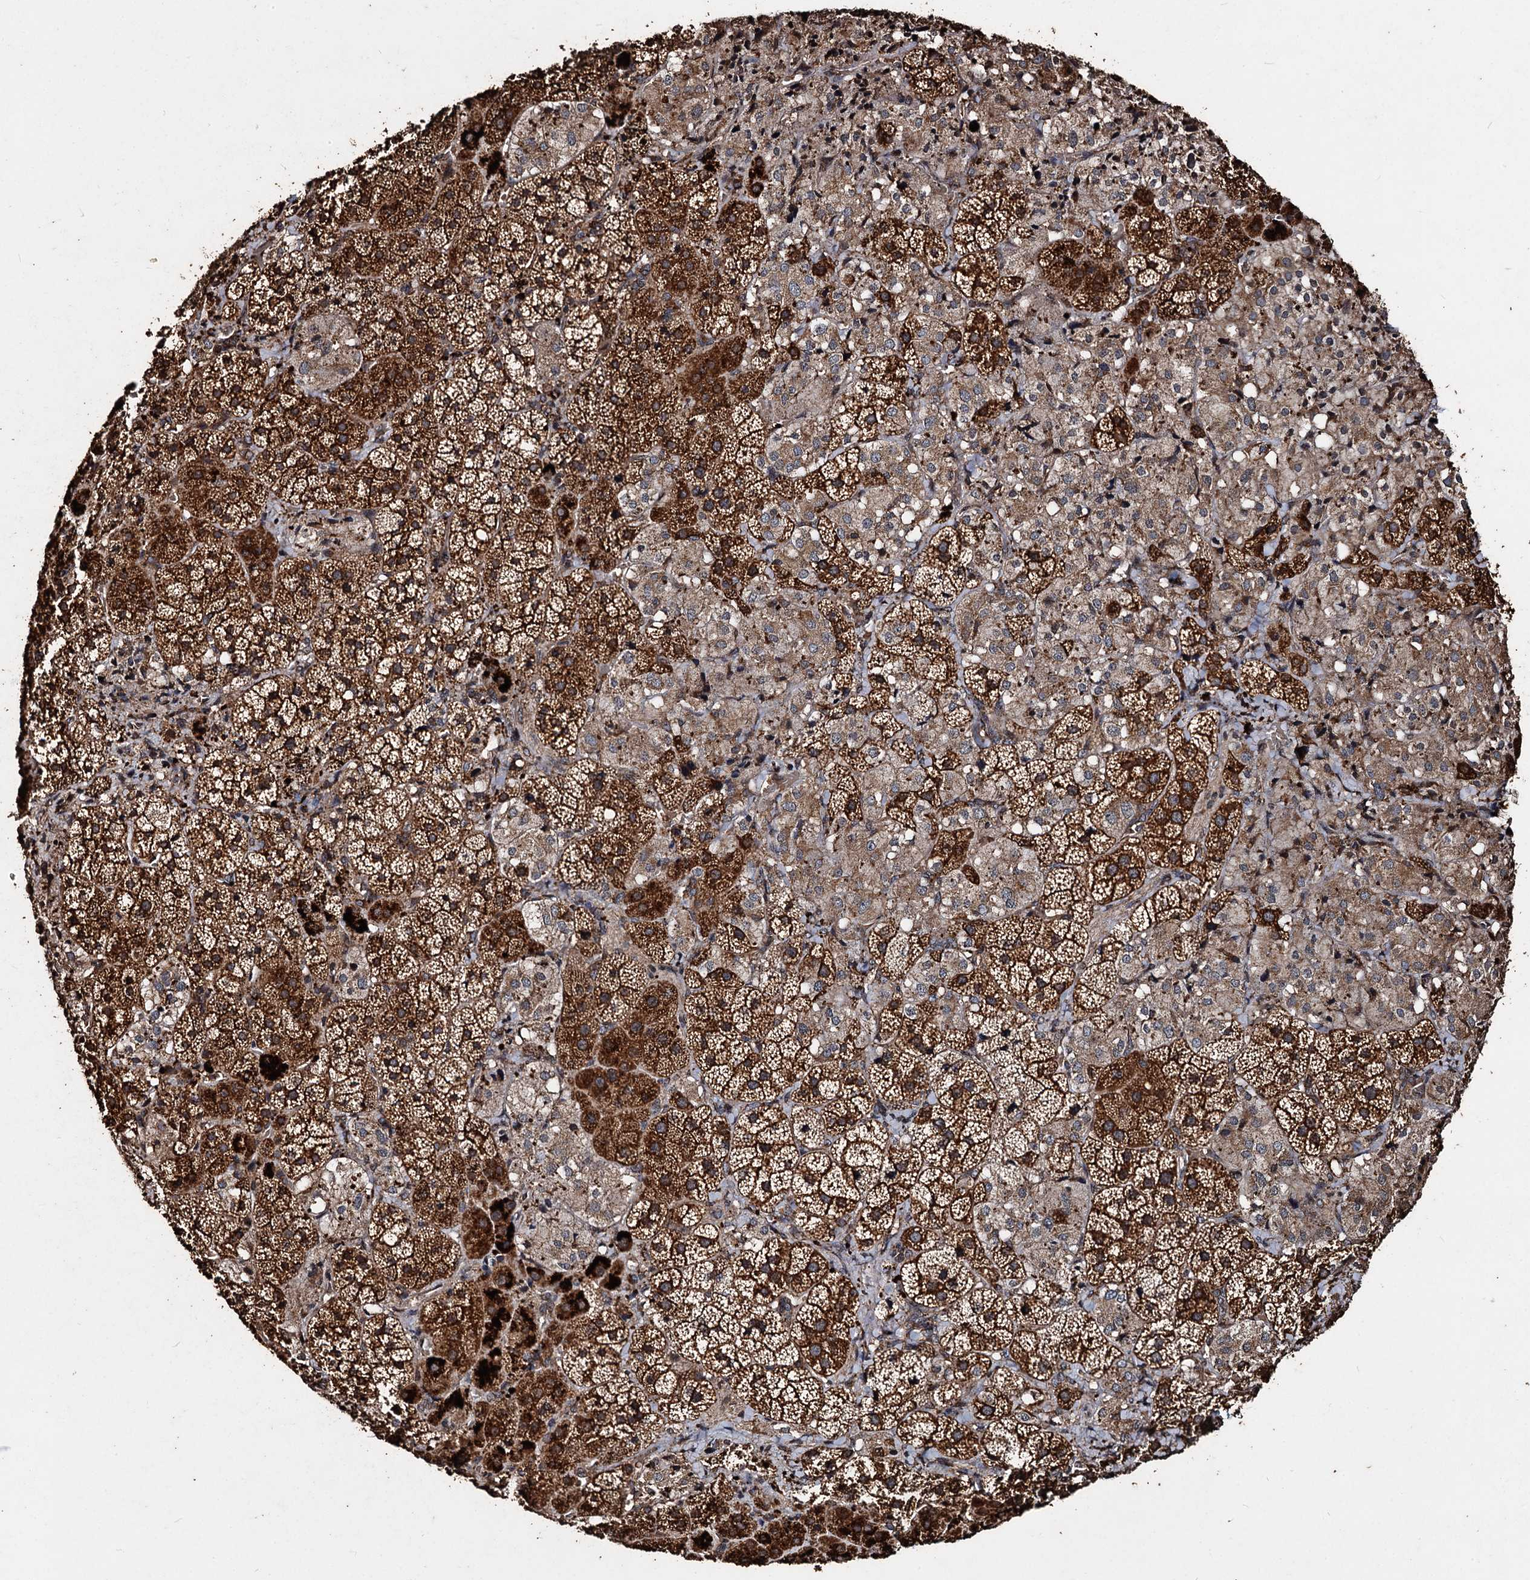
{"staining": {"intensity": "strong", "quantity": ">75%", "location": "cytoplasmic/membranous"}, "tissue": "adrenal gland", "cell_type": "Glandular cells", "image_type": "normal", "snomed": [{"axis": "morphology", "description": "Normal tissue, NOS"}, {"axis": "topography", "description": "Adrenal gland"}], "caption": "High-magnification brightfield microscopy of unremarkable adrenal gland stained with DAB (3,3'-diaminobenzidine) (brown) and counterstained with hematoxylin (blue). glandular cells exhibit strong cytoplasmic/membranous positivity is appreciated in approximately>75% of cells.", "gene": "NOTCH2NLA", "patient": {"sex": "female", "age": 44}}